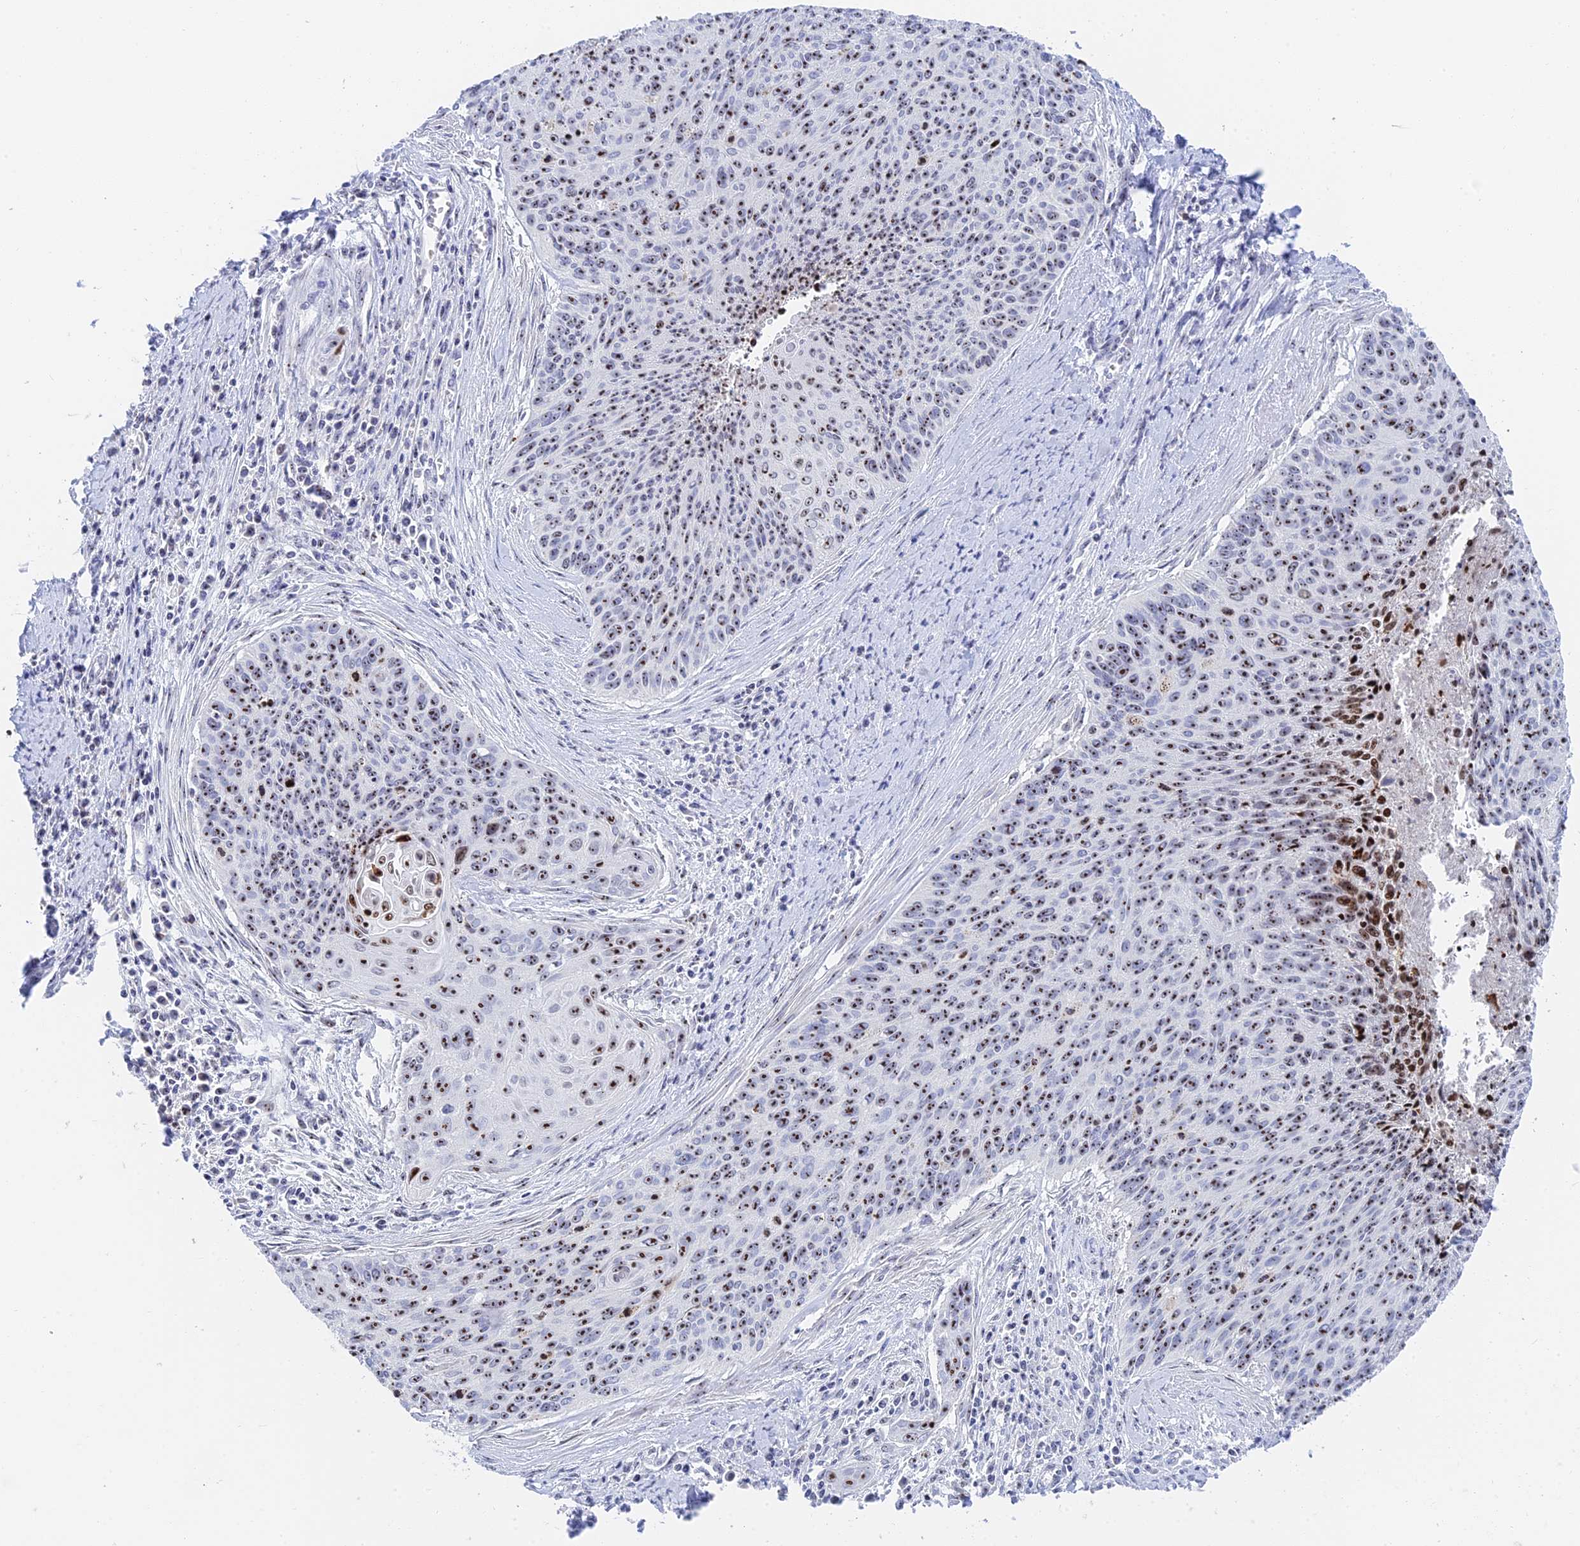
{"staining": {"intensity": "moderate", "quantity": ">75%", "location": "nuclear"}, "tissue": "cervical cancer", "cell_type": "Tumor cells", "image_type": "cancer", "snomed": [{"axis": "morphology", "description": "Squamous cell carcinoma, NOS"}, {"axis": "topography", "description": "Cervix"}], "caption": "The immunohistochemical stain labels moderate nuclear expression in tumor cells of cervical squamous cell carcinoma tissue.", "gene": "RSL1D1", "patient": {"sex": "female", "age": 55}}